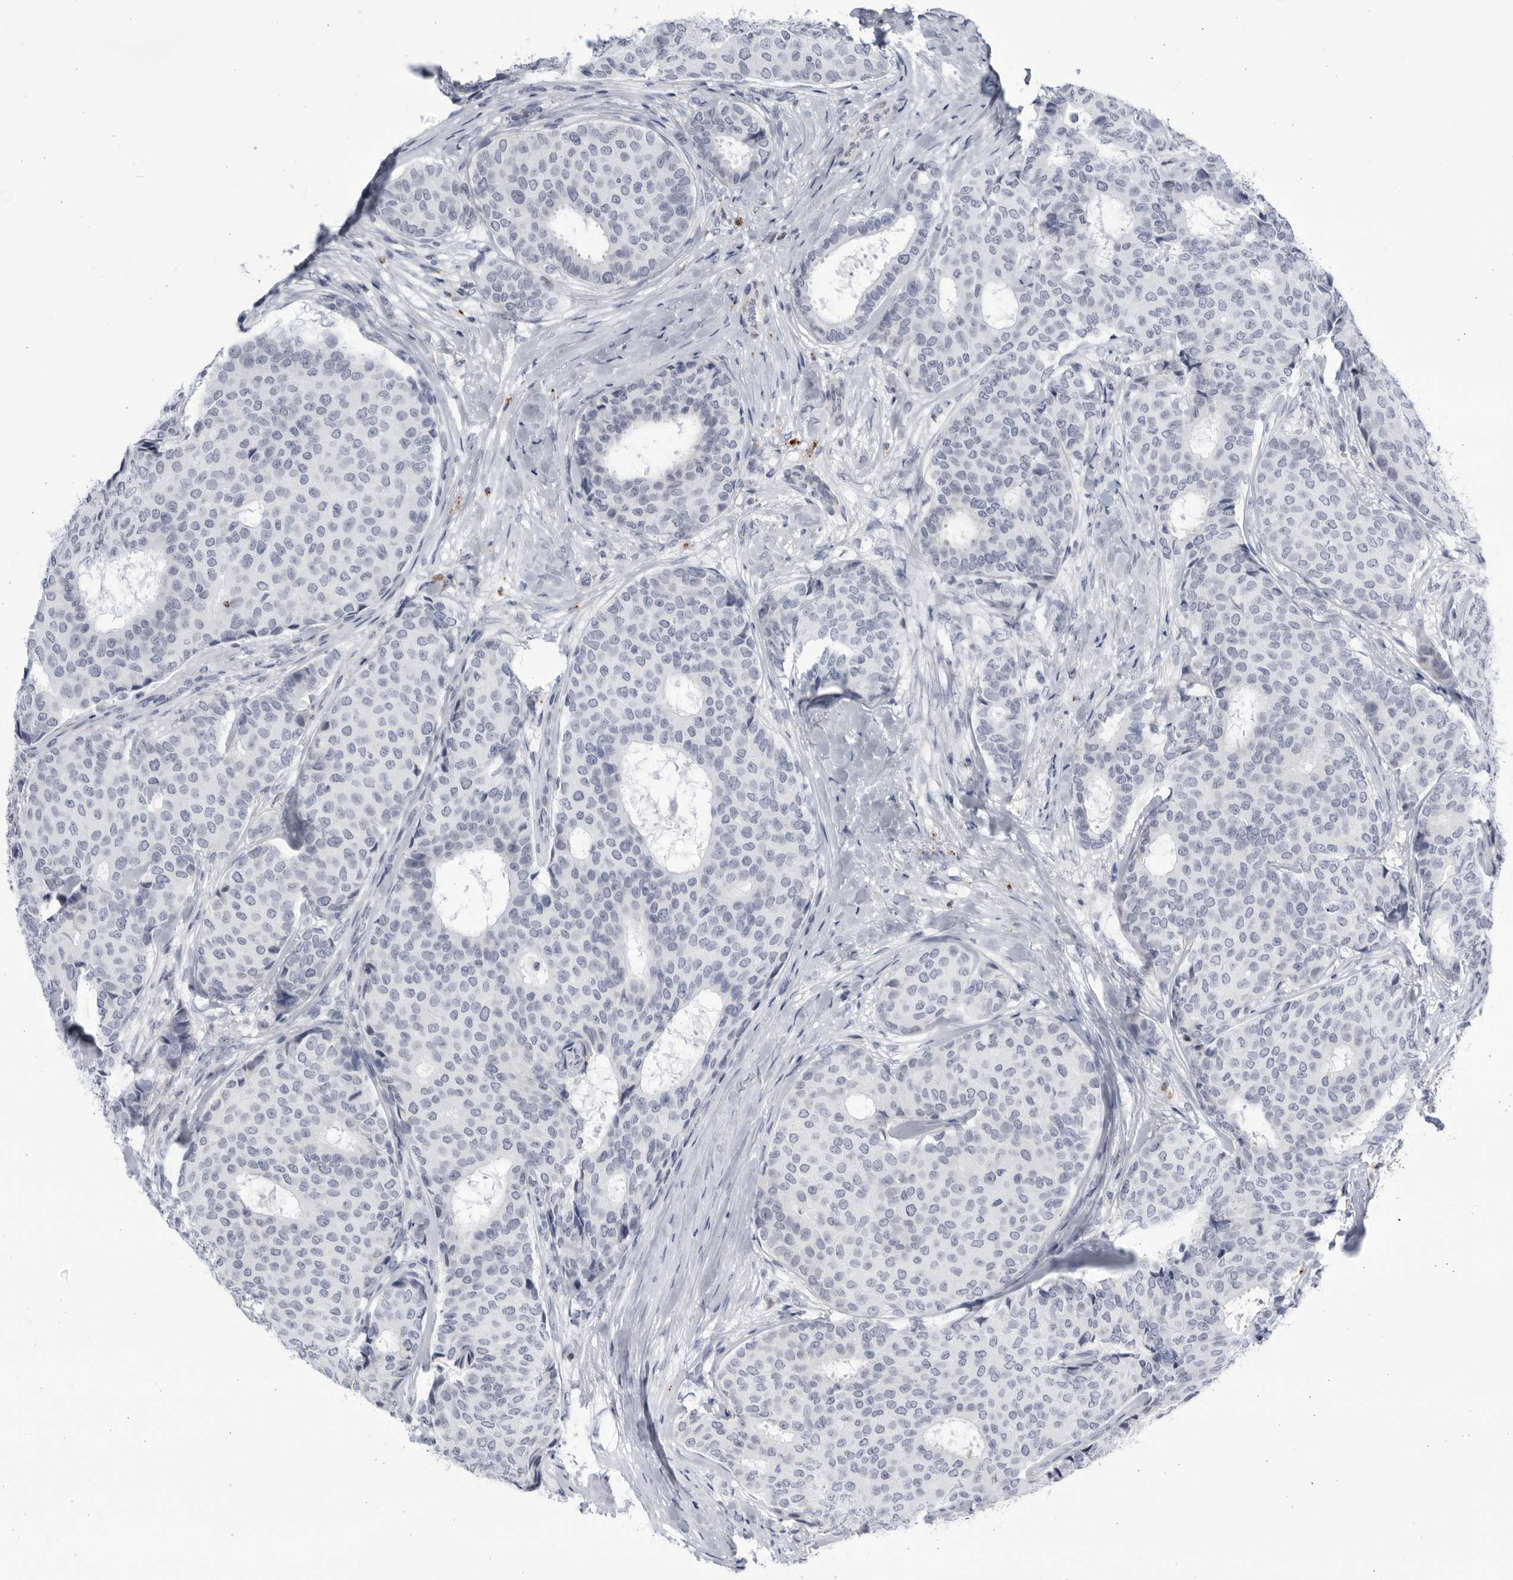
{"staining": {"intensity": "negative", "quantity": "none", "location": "none"}, "tissue": "breast cancer", "cell_type": "Tumor cells", "image_type": "cancer", "snomed": [{"axis": "morphology", "description": "Duct carcinoma"}, {"axis": "topography", "description": "Breast"}], "caption": "IHC of human breast invasive ductal carcinoma shows no staining in tumor cells.", "gene": "CCDC181", "patient": {"sex": "female", "age": 75}}